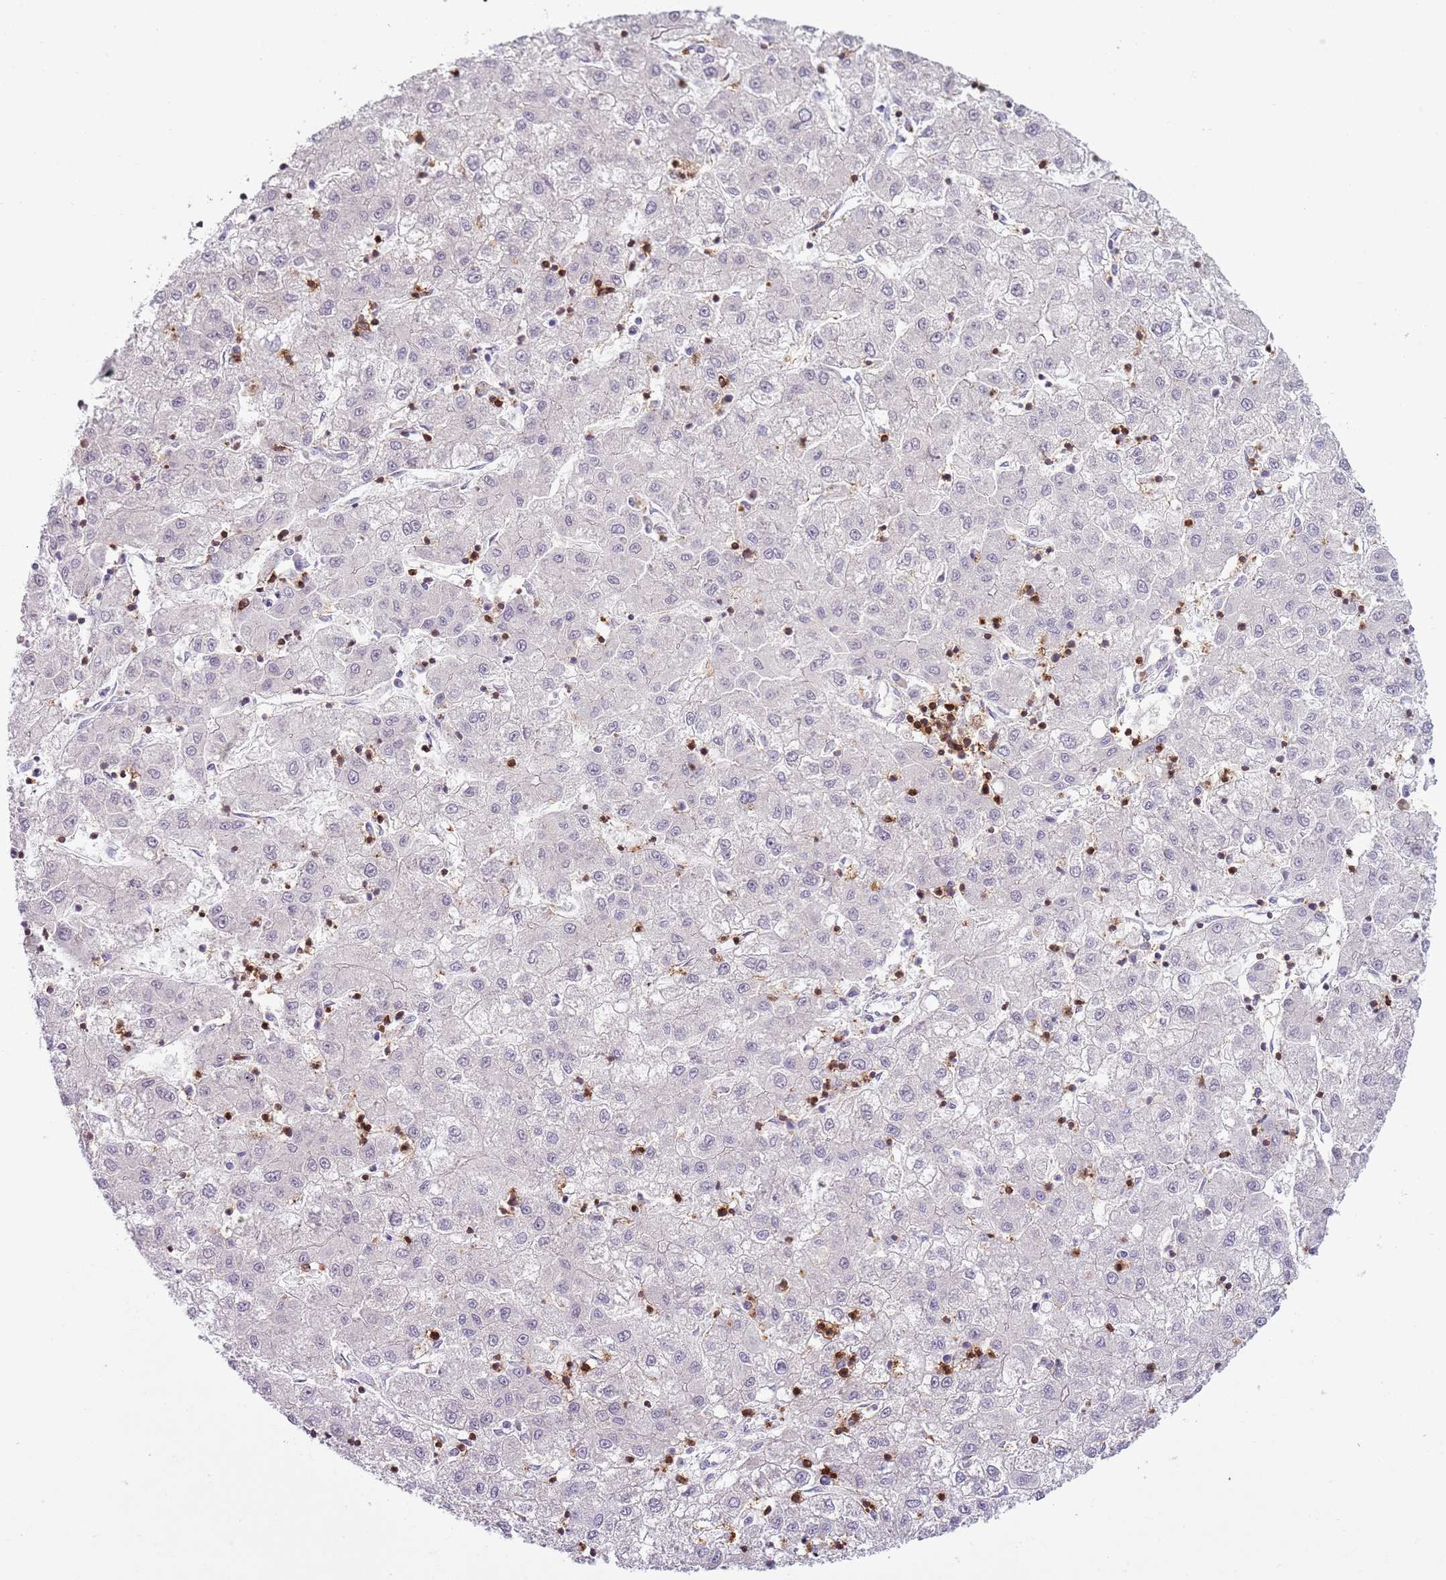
{"staining": {"intensity": "negative", "quantity": "none", "location": "none"}, "tissue": "liver cancer", "cell_type": "Tumor cells", "image_type": "cancer", "snomed": [{"axis": "morphology", "description": "Carcinoma, Hepatocellular, NOS"}, {"axis": "topography", "description": "Liver"}], "caption": "Immunohistochemistry of human liver cancer (hepatocellular carcinoma) reveals no positivity in tumor cells.", "gene": "ZNF583", "patient": {"sex": "male", "age": 72}}